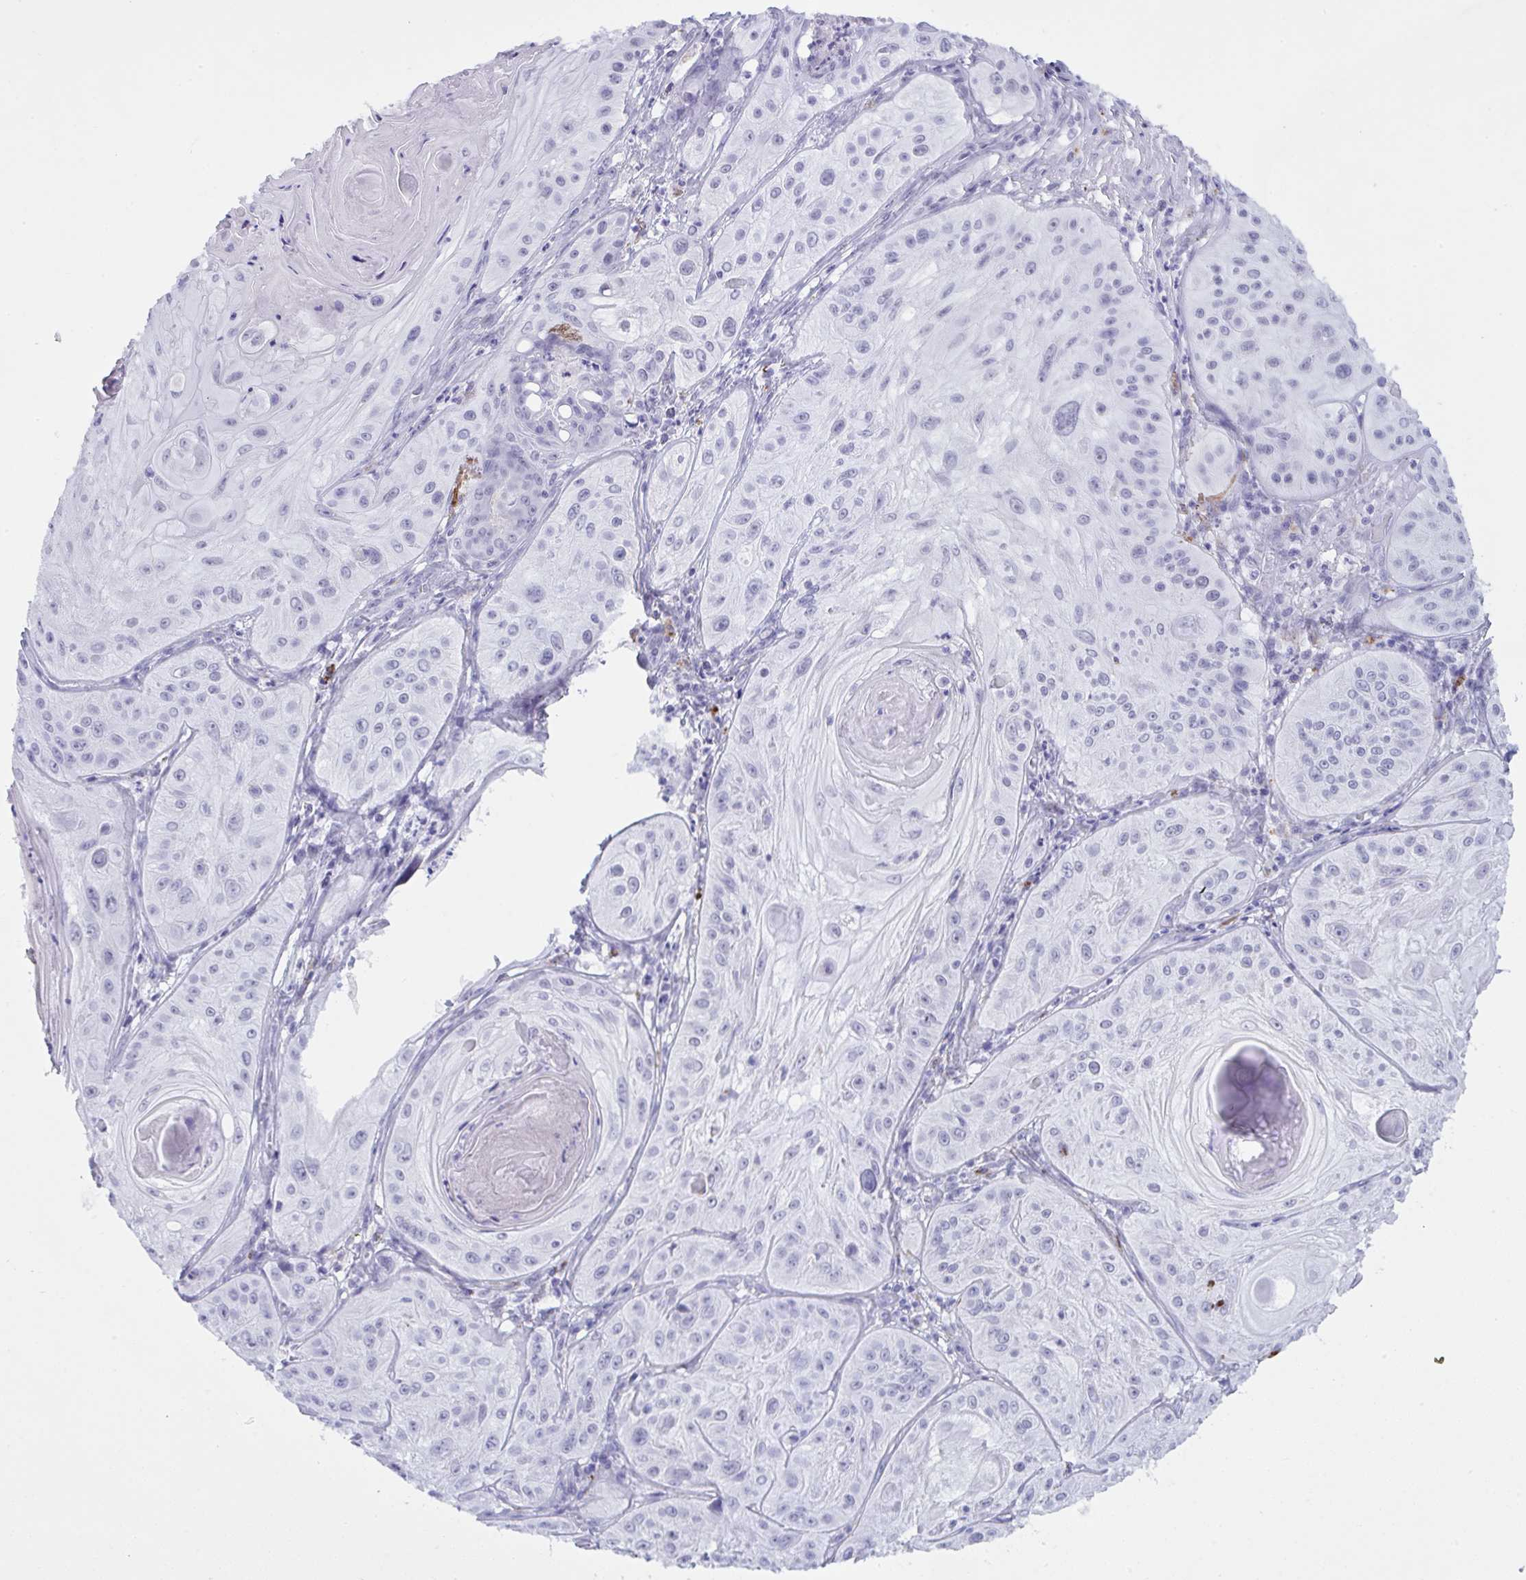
{"staining": {"intensity": "negative", "quantity": "none", "location": "none"}, "tissue": "skin cancer", "cell_type": "Tumor cells", "image_type": "cancer", "snomed": [{"axis": "morphology", "description": "Squamous cell carcinoma, NOS"}, {"axis": "topography", "description": "Skin"}], "caption": "Tumor cells show no significant positivity in squamous cell carcinoma (skin).", "gene": "ELN", "patient": {"sex": "male", "age": 85}}